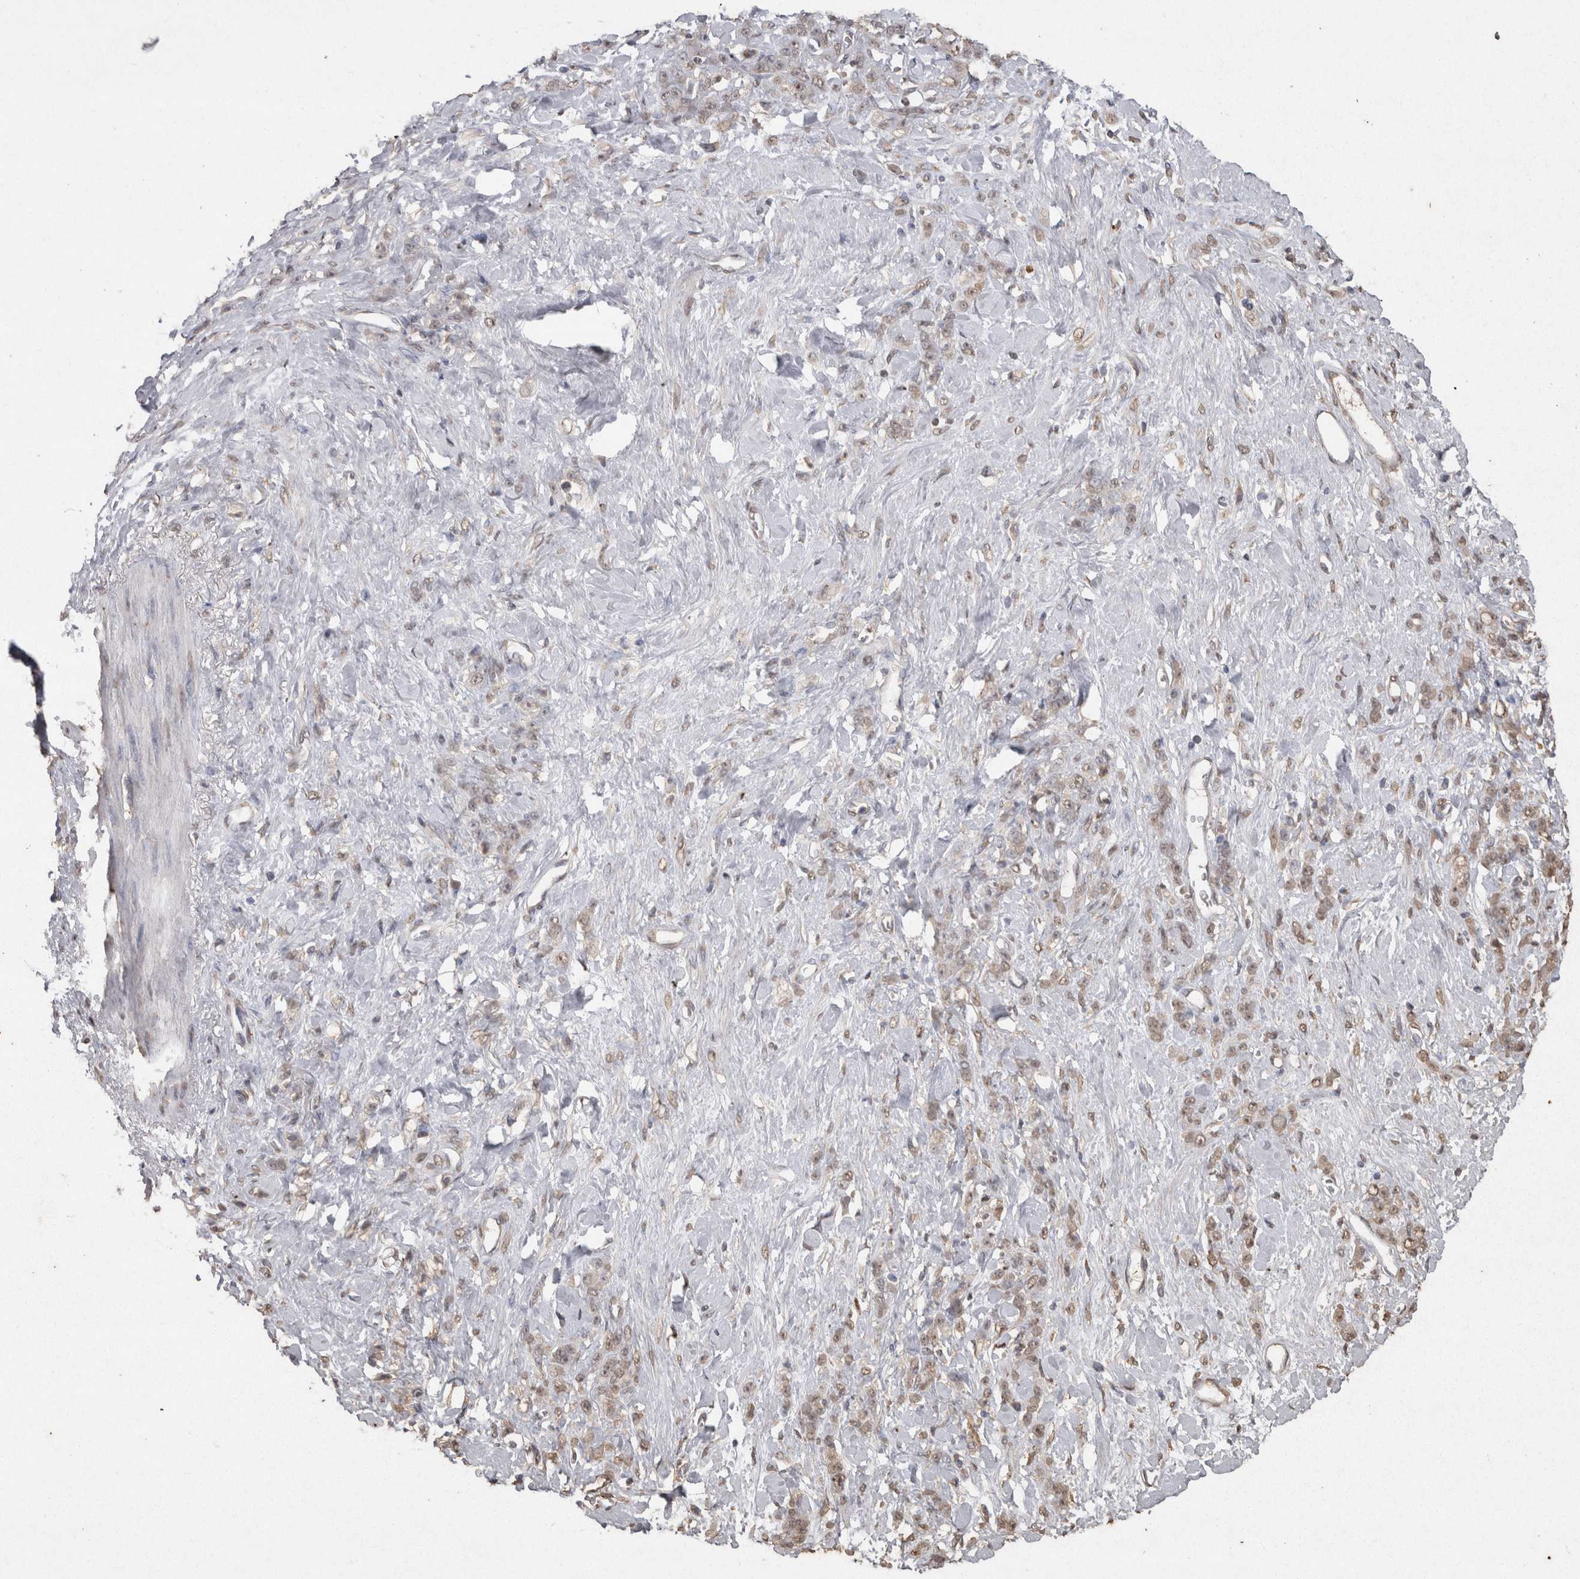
{"staining": {"intensity": "weak", "quantity": ">75%", "location": "nuclear"}, "tissue": "stomach cancer", "cell_type": "Tumor cells", "image_type": "cancer", "snomed": [{"axis": "morphology", "description": "Adenocarcinoma, NOS"}, {"axis": "topography", "description": "Stomach"}], "caption": "DAB (3,3'-diaminobenzidine) immunohistochemical staining of human stomach adenocarcinoma reveals weak nuclear protein positivity in about >75% of tumor cells. Using DAB (3,3'-diaminobenzidine) (brown) and hematoxylin (blue) stains, captured at high magnification using brightfield microscopy.", "gene": "CRELD2", "patient": {"sex": "male", "age": 82}}